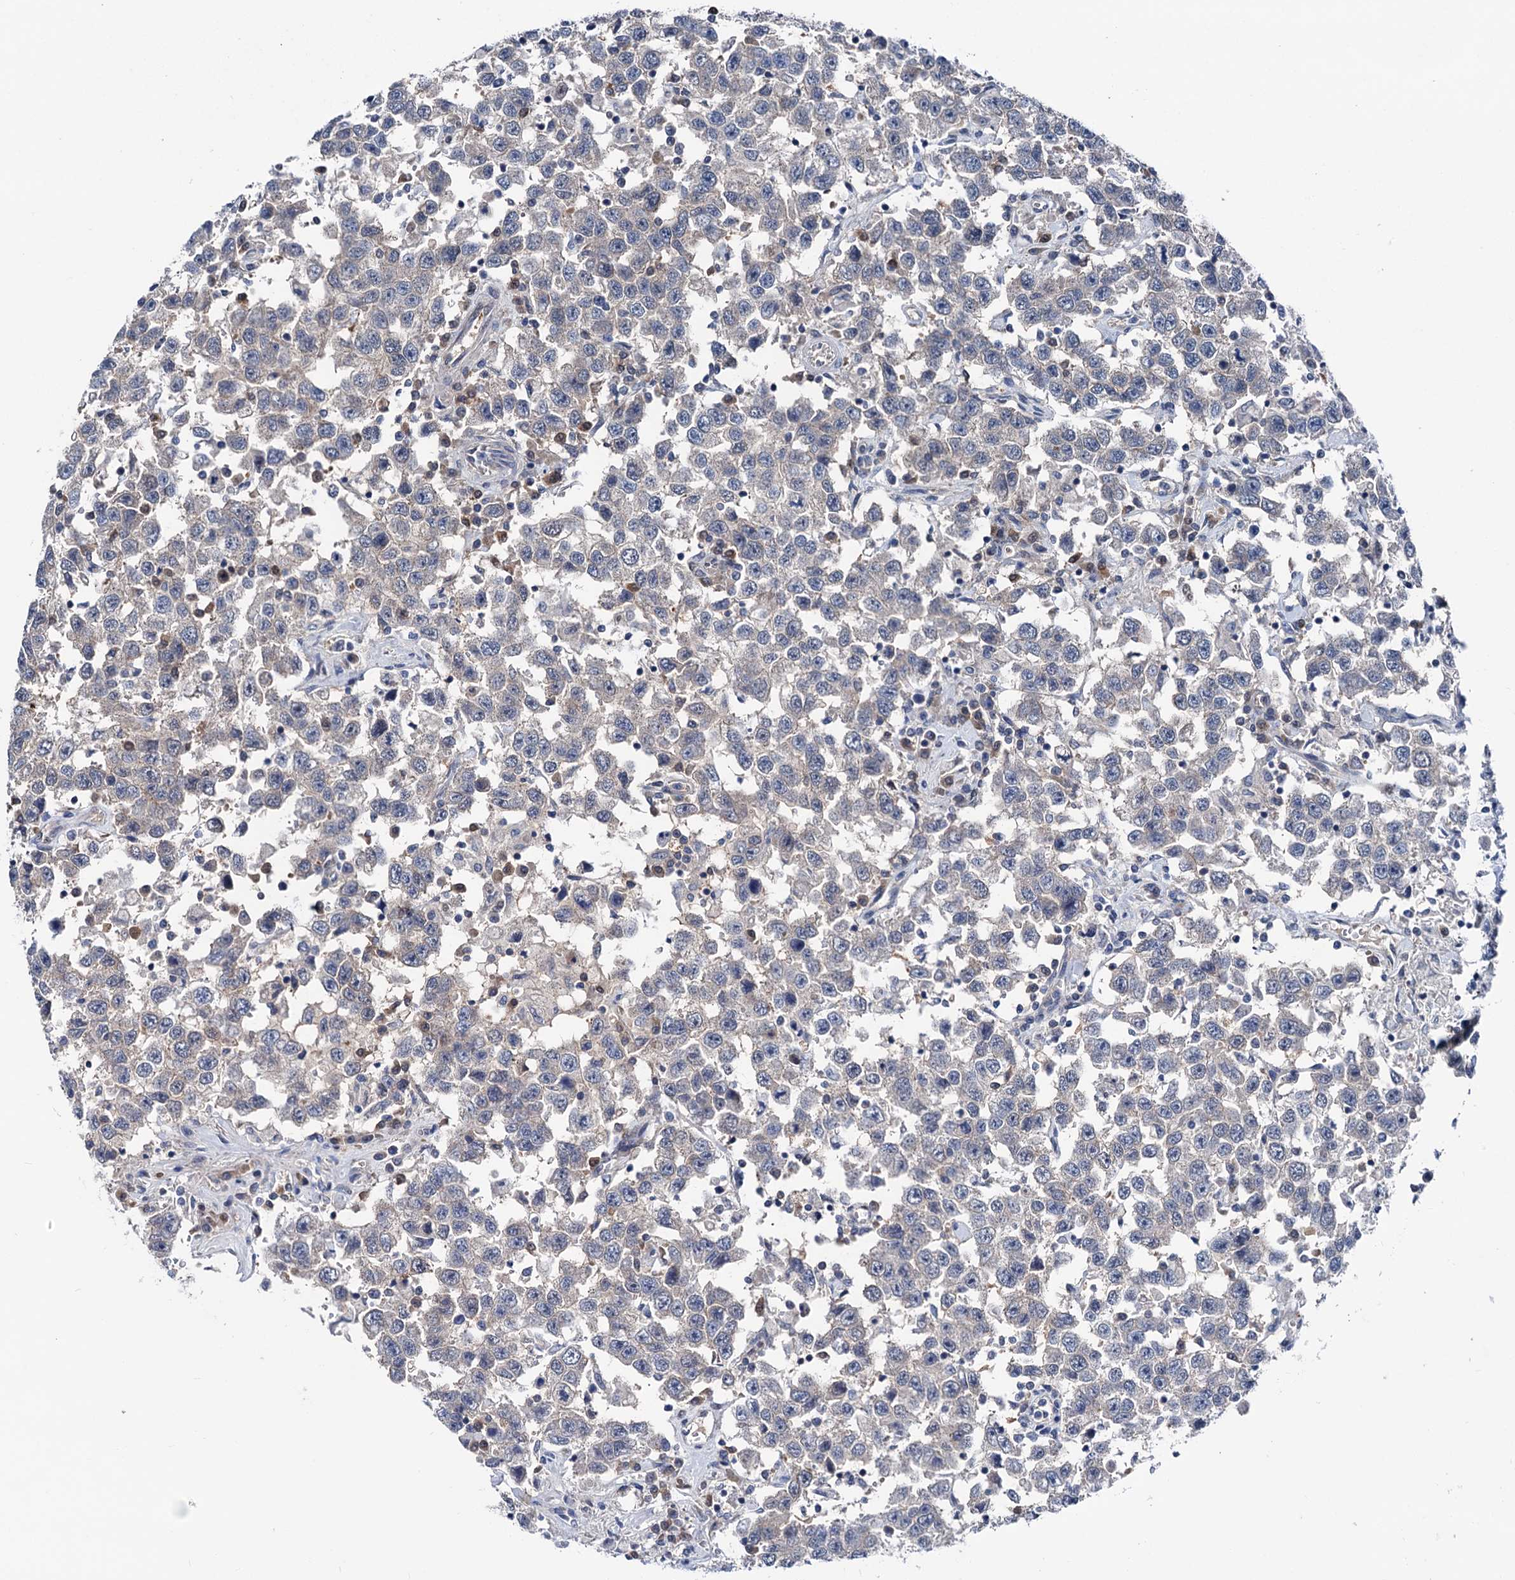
{"staining": {"intensity": "negative", "quantity": "none", "location": "none"}, "tissue": "testis cancer", "cell_type": "Tumor cells", "image_type": "cancer", "snomed": [{"axis": "morphology", "description": "Seminoma, NOS"}, {"axis": "topography", "description": "Testis"}], "caption": "Tumor cells are negative for protein expression in human testis cancer (seminoma).", "gene": "GLO1", "patient": {"sex": "male", "age": 41}}